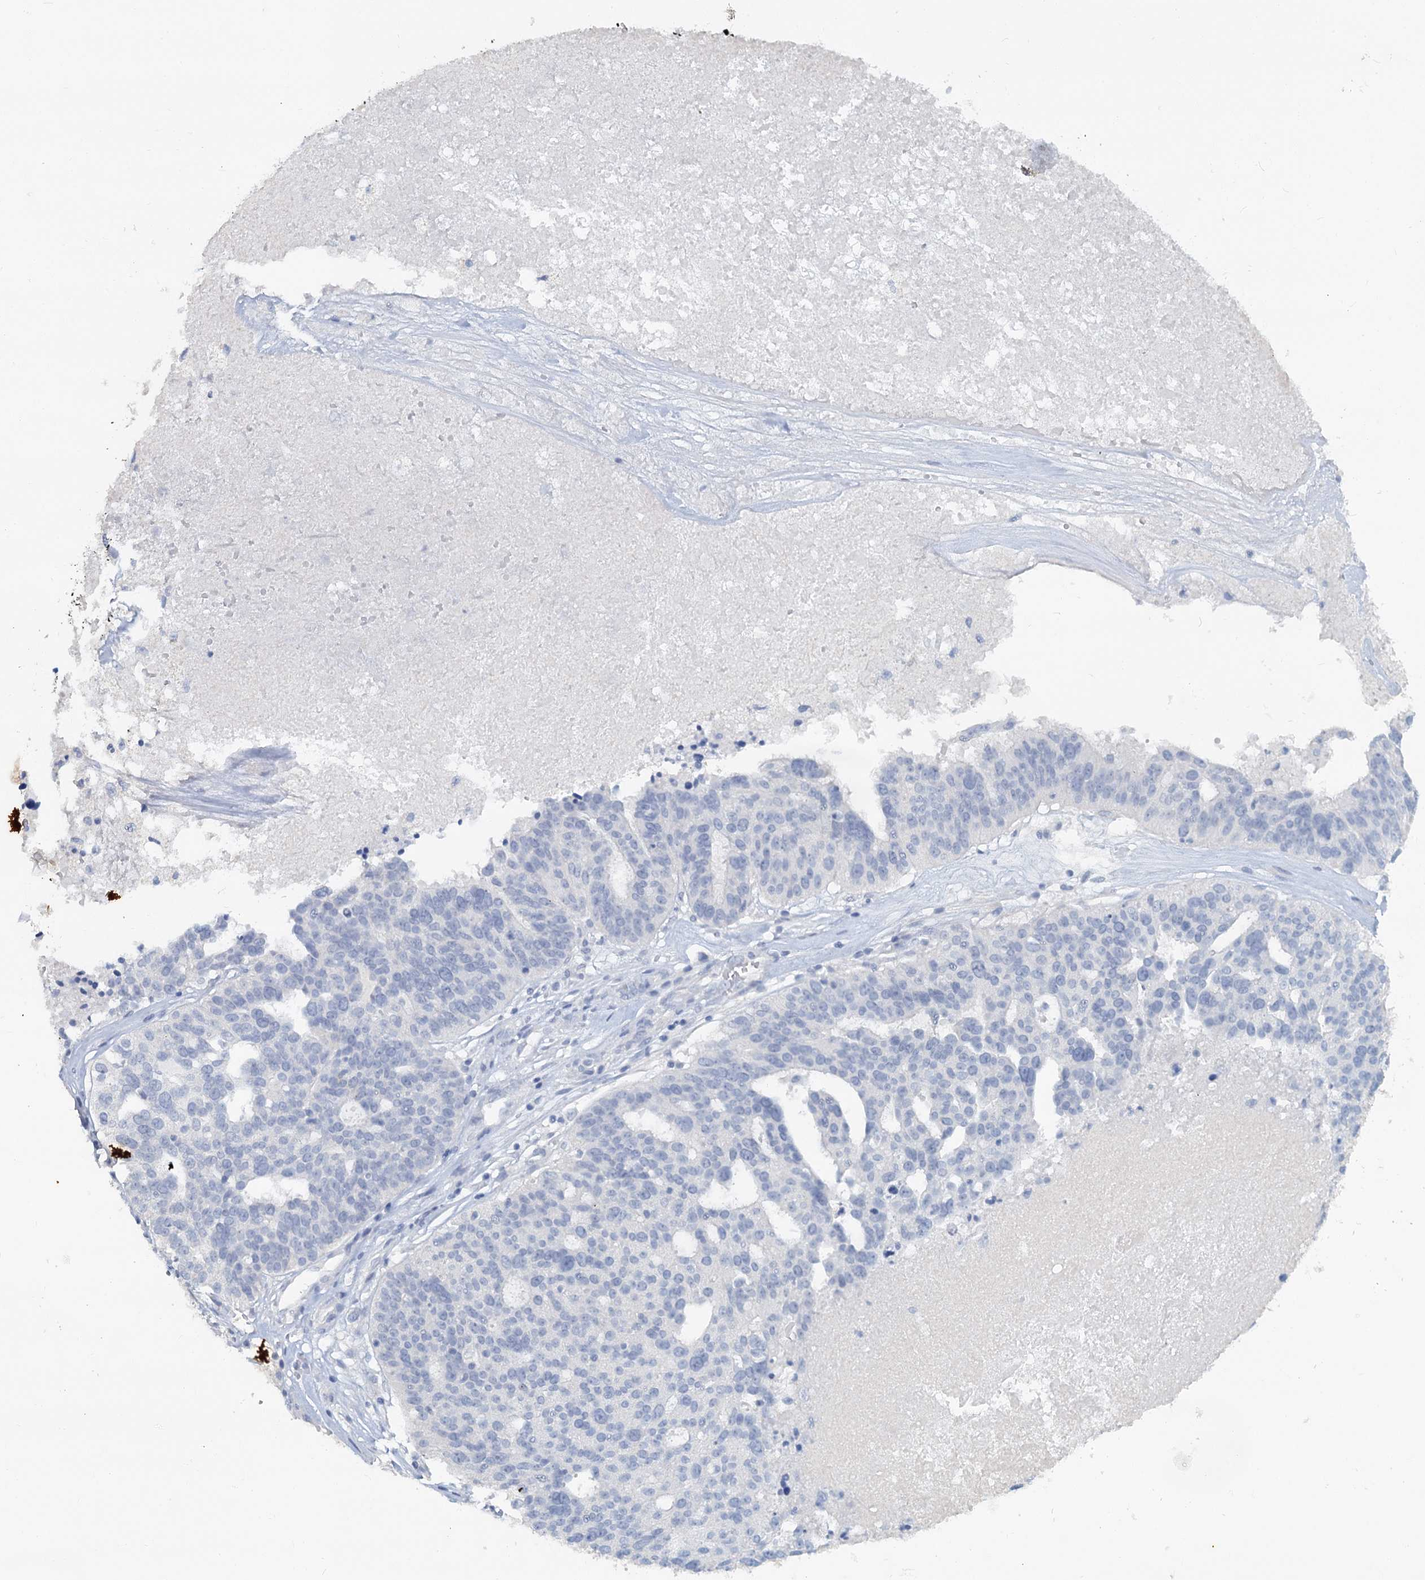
{"staining": {"intensity": "negative", "quantity": "none", "location": "none"}, "tissue": "ovarian cancer", "cell_type": "Tumor cells", "image_type": "cancer", "snomed": [{"axis": "morphology", "description": "Cystadenocarcinoma, serous, NOS"}, {"axis": "topography", "description": "Ovary"}], "caption": "Photomicrograph shows no protein expression in tumor cells of ovarian cancer tissue.", "gene": "CHGA", "patient": {"sex": "female", "age": 59}}